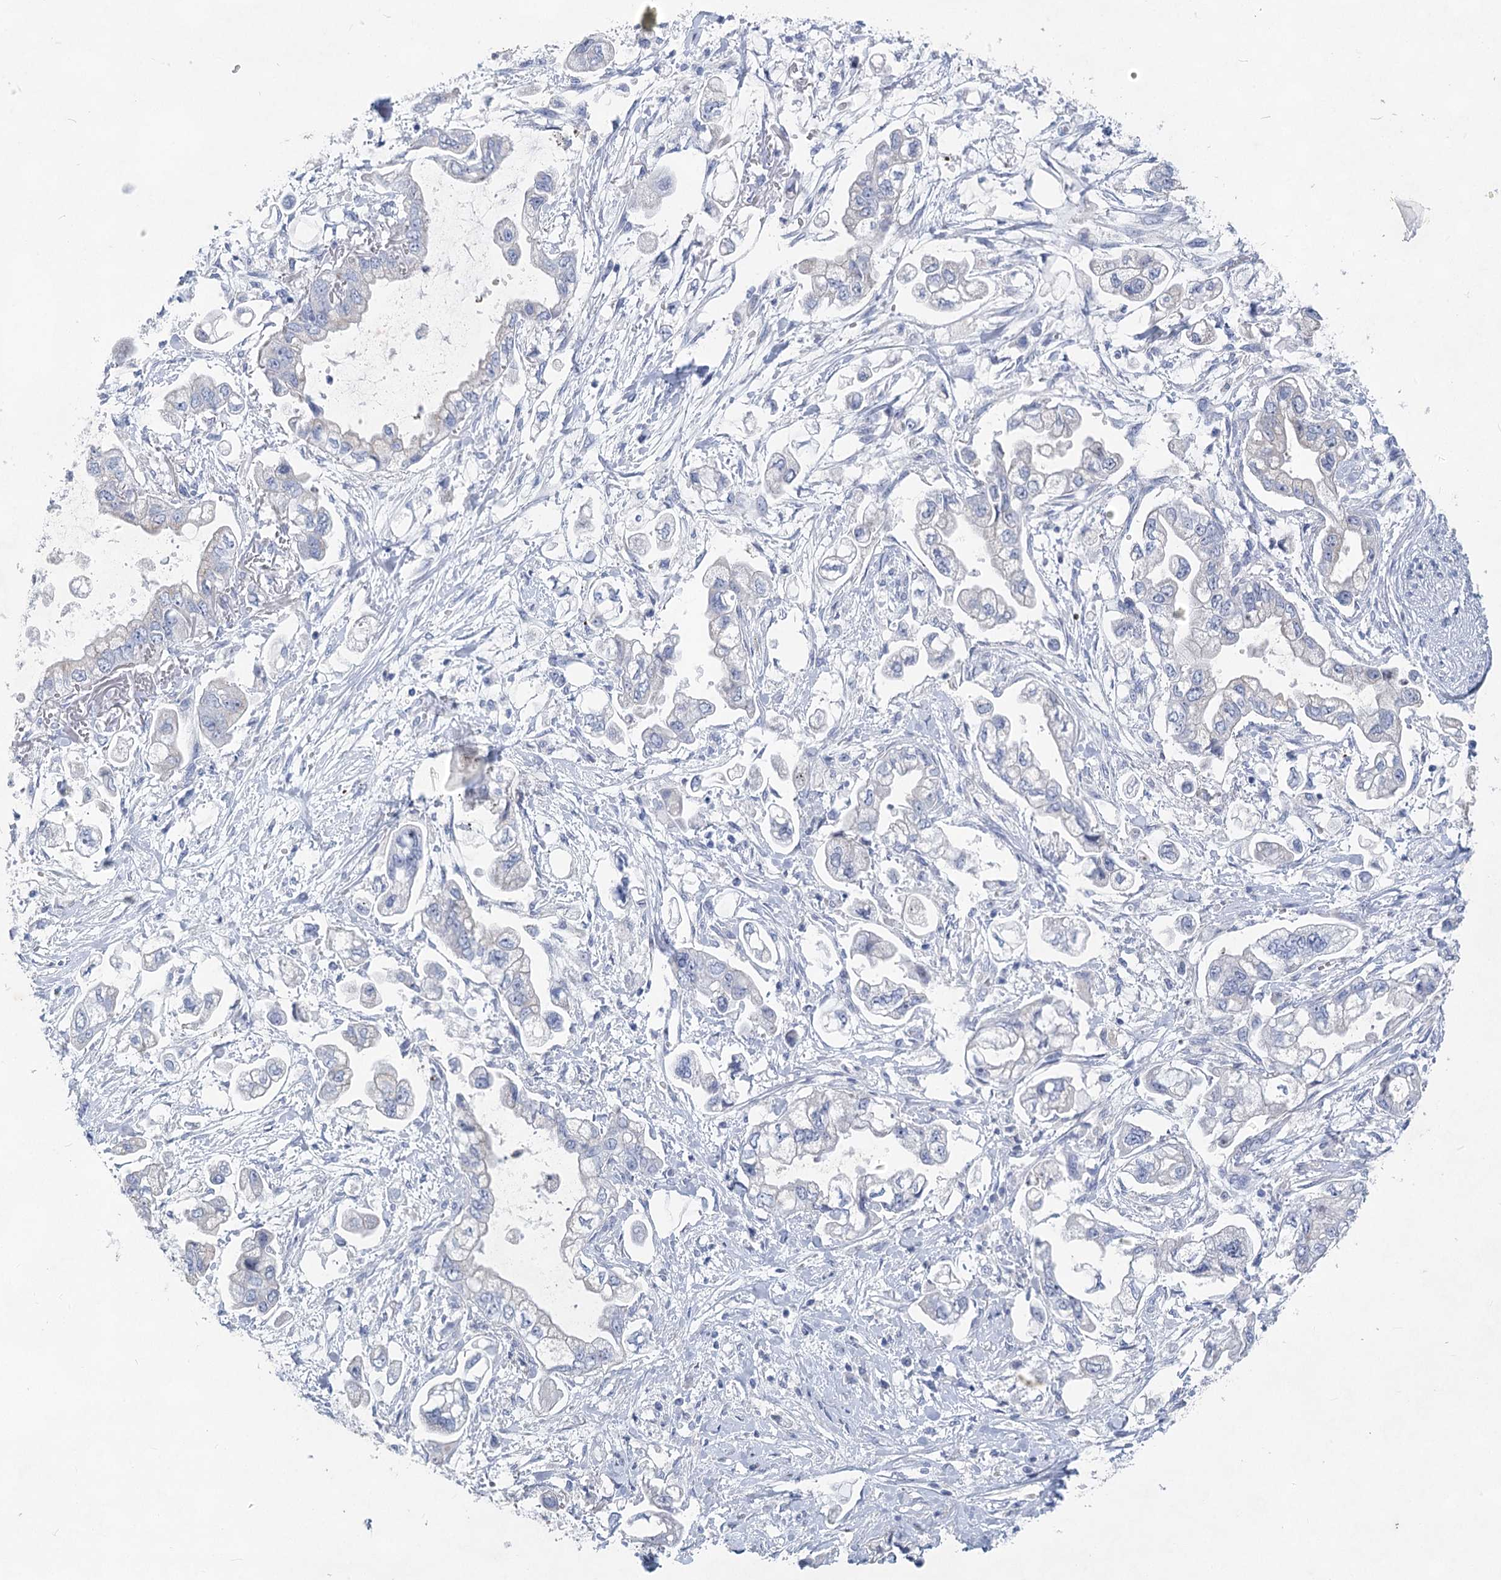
{"staining": {"intensity": "negative", "quantity": "none", "location": "none"}, "tissue": "stomach cancer", "cell_type": "Tumor cells", "image_type": "cancer", "snomed": [{"axis": "morphology", "description": "Adenocarcinoma, NOS"}, {"axis": "topography", "description": "Stomach"}], "caption": "High power microscopy micrograph of an immunohistochemistry (IHC) image of stomach cancer, revealing no significant staining in tumor cells.", "gene": "WDR74", "patient": {"sex": "male", "age": 62}}